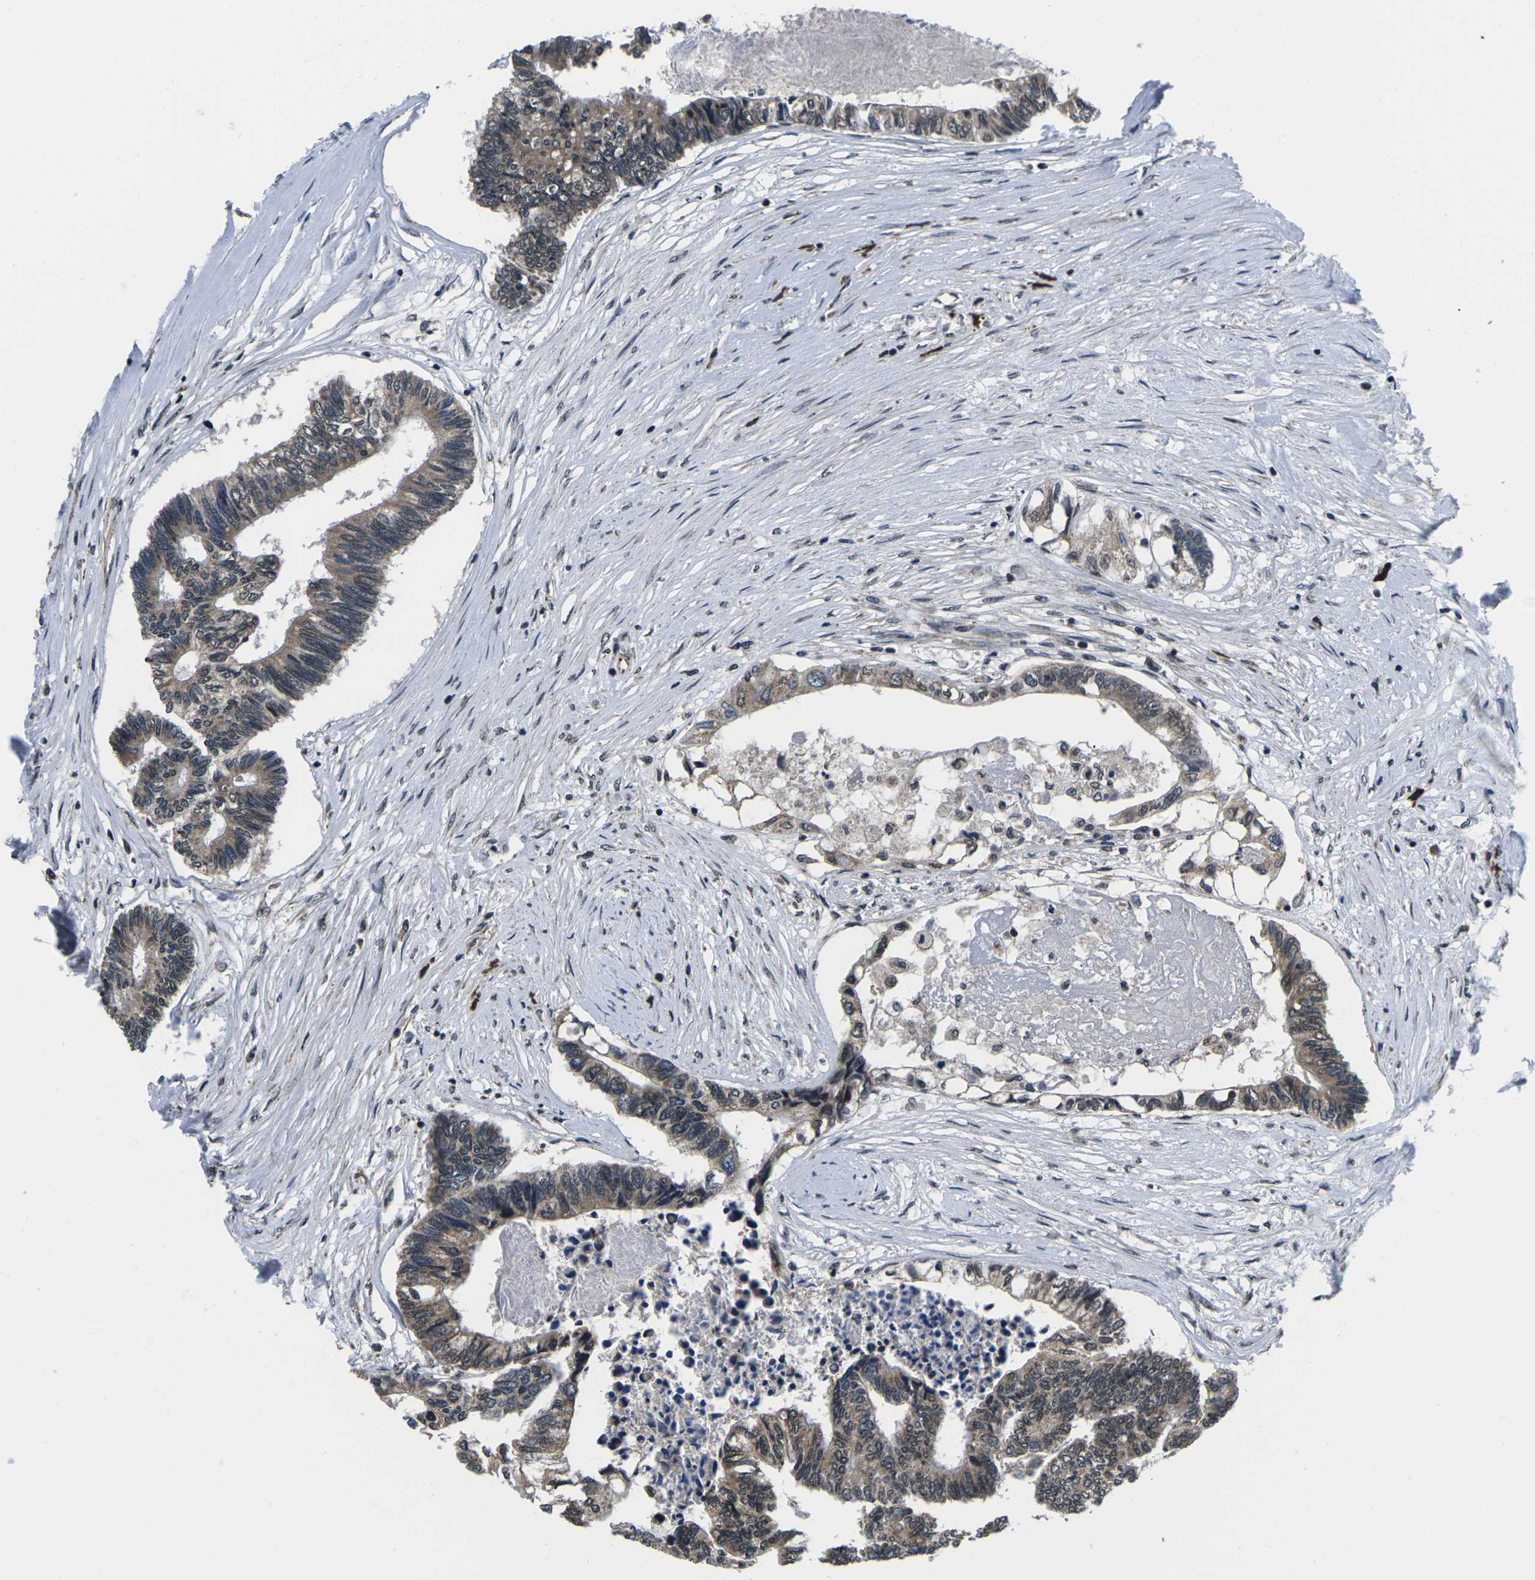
{"staining": {"intensity": "moderate", "quantity": ">75%", "location": "cytoplasmic/membranous,nuclear"}, "tissue": "colorectal cancer", "cell_type": "Tumor cells", "image_type": "cancer", "snomed": [{"axis": "morphology", "description": "Adenocarcinoma, NOS"}, {"axis": "topography", "description": "Rectum"}], "caption": "This image demonstrates colorectal cancer stained with IHC to label a protein in brown. The cytoplasmic/membranous and nuclear of tumor cells show moderate positivity for the protein. Nuclei are counter-stained blue.", "gene": "CCNE1", "patient": {"sex": "male", "age": 63}}